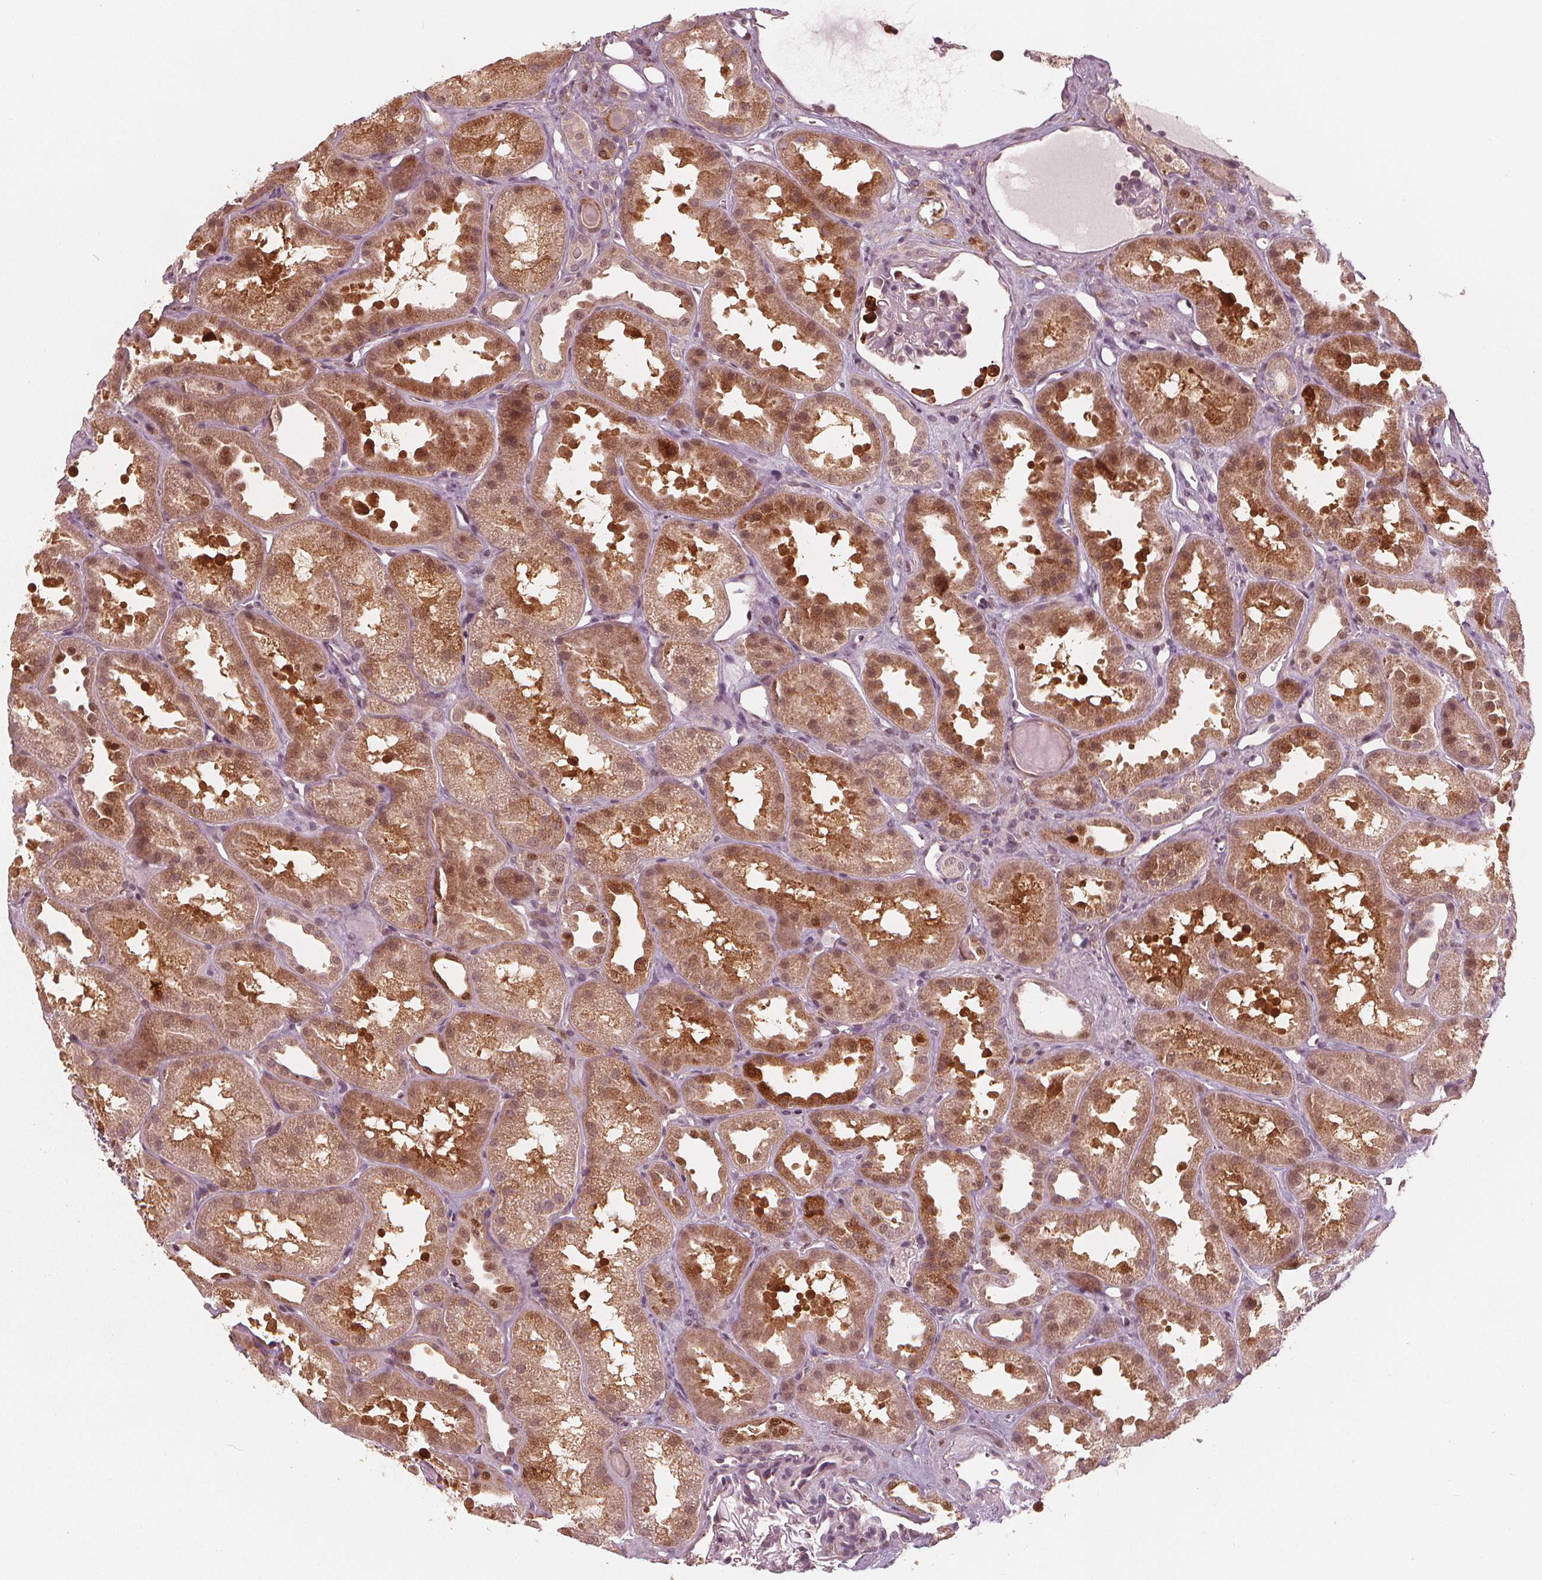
{"staining": {"intensity": "moderate", "quantity": "<25%", "location": "nuclear"}, "tissue": "kidney", "cell_type": "Cells in glomeruli", "image_type": "normal", "snomed": [{"axis": "morphology", "description": "Normal tissue, NOS"}, {"axis": "topography", "description": "Kidney"}], "caption": "Cells in glomeruli show low levels of moderate nuclear expression in about <25% of cells in unremarkable kidney. (Stains: DAB in brown, nuclei in blue, Microscopy: brightfield microscopy at high magnification).", "gene": "SQSTM1", "patient": {"sex": "male", "age": 61}}